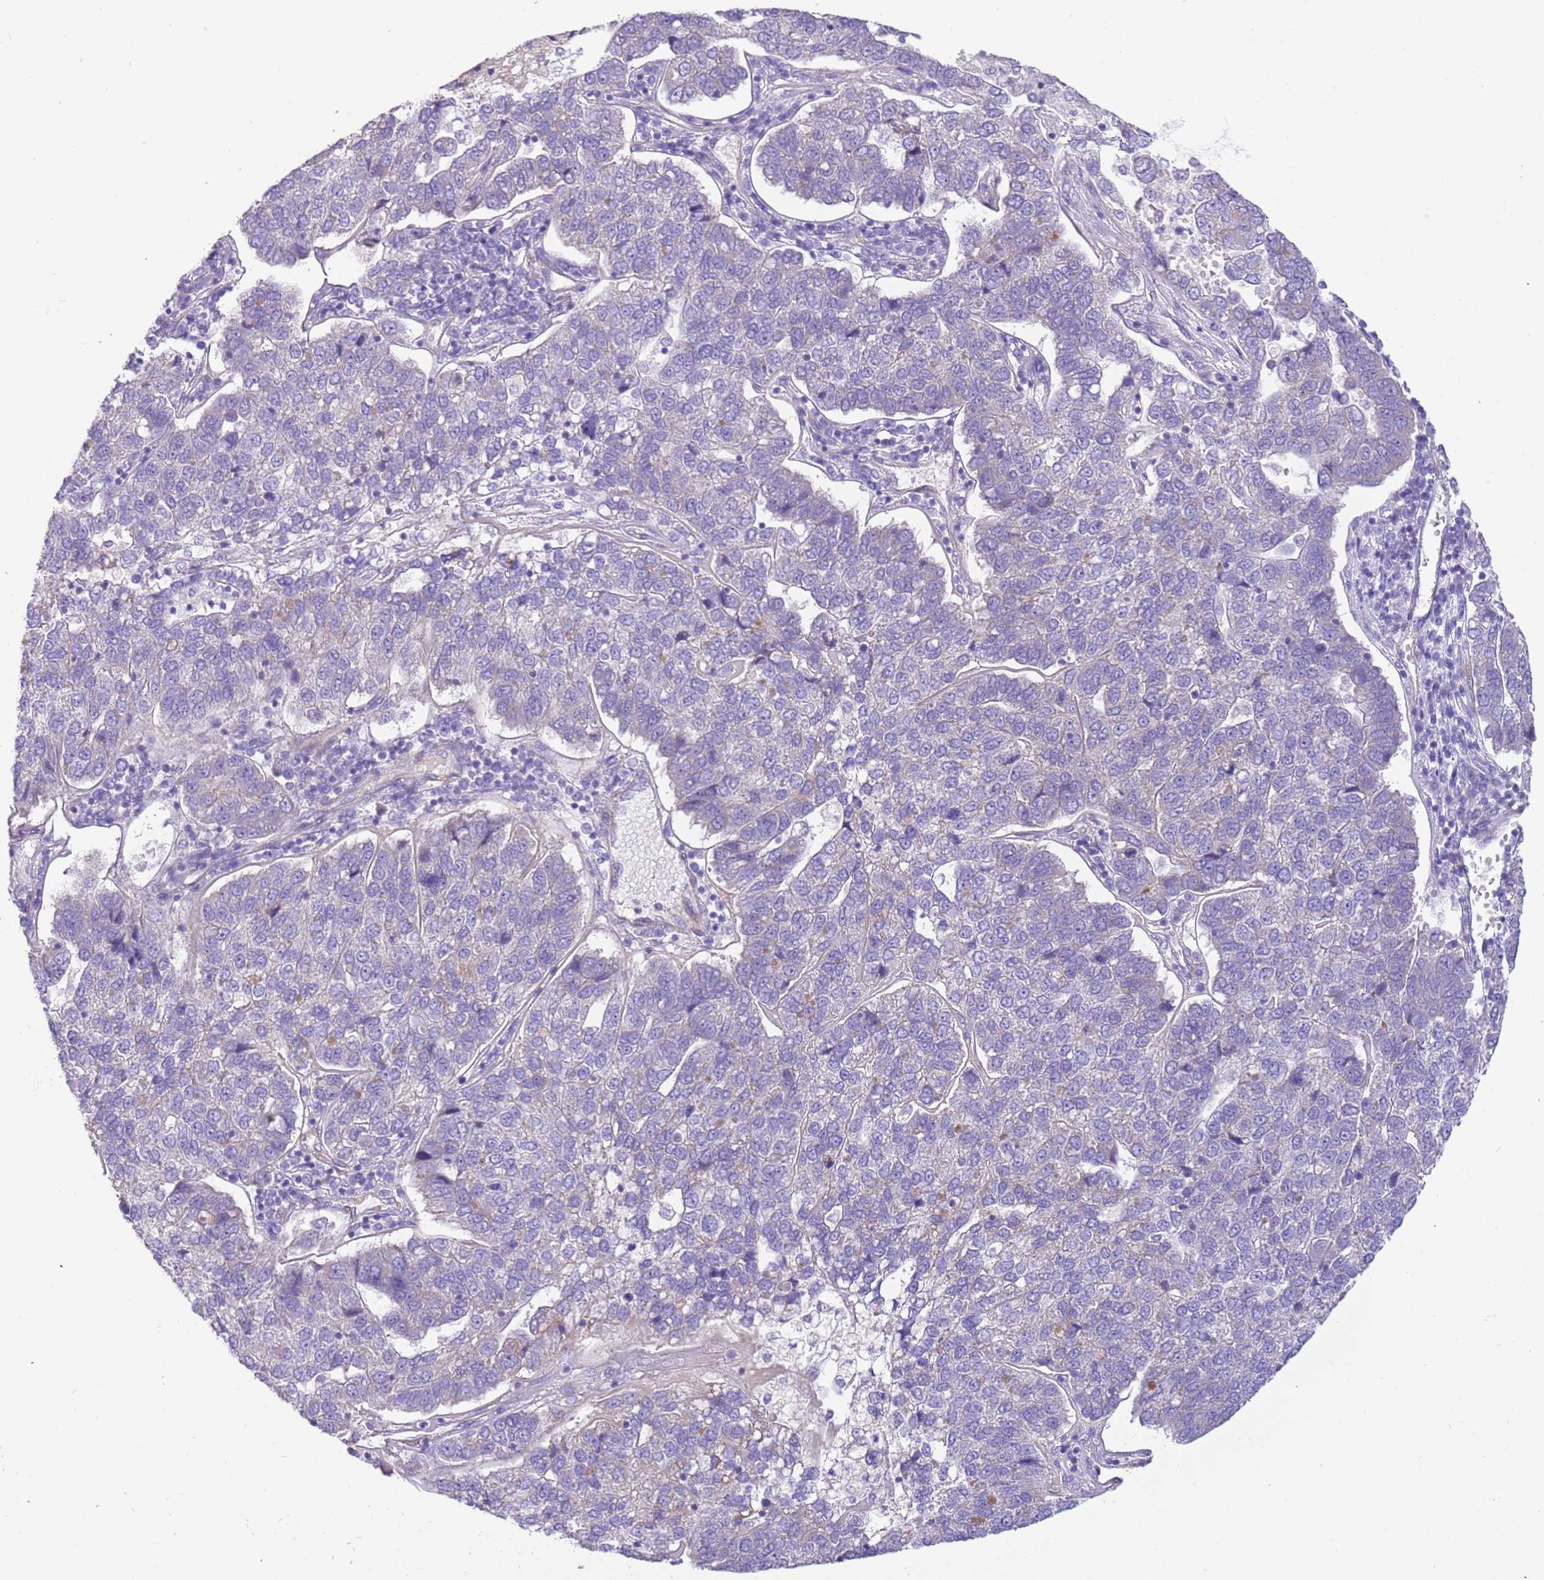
{"staining": {"intensity": "negative", "quantity": "none", "location": "none"}, "tissue": "pancreatic cancer", "cell_type": "Tumor cells", "image_type": "cancer", "snomed": [{"axis": "morphology", "description": "Adenocarcinoma, NOS"}, {"axis": "topography", "description": "Pancreas"}], "caption": "The histopathology image displays no significant positivity in tumor cells of pancreatic cancer.", "gene": "SERINC3", "patient": {"sex": "female", "age": 61}}